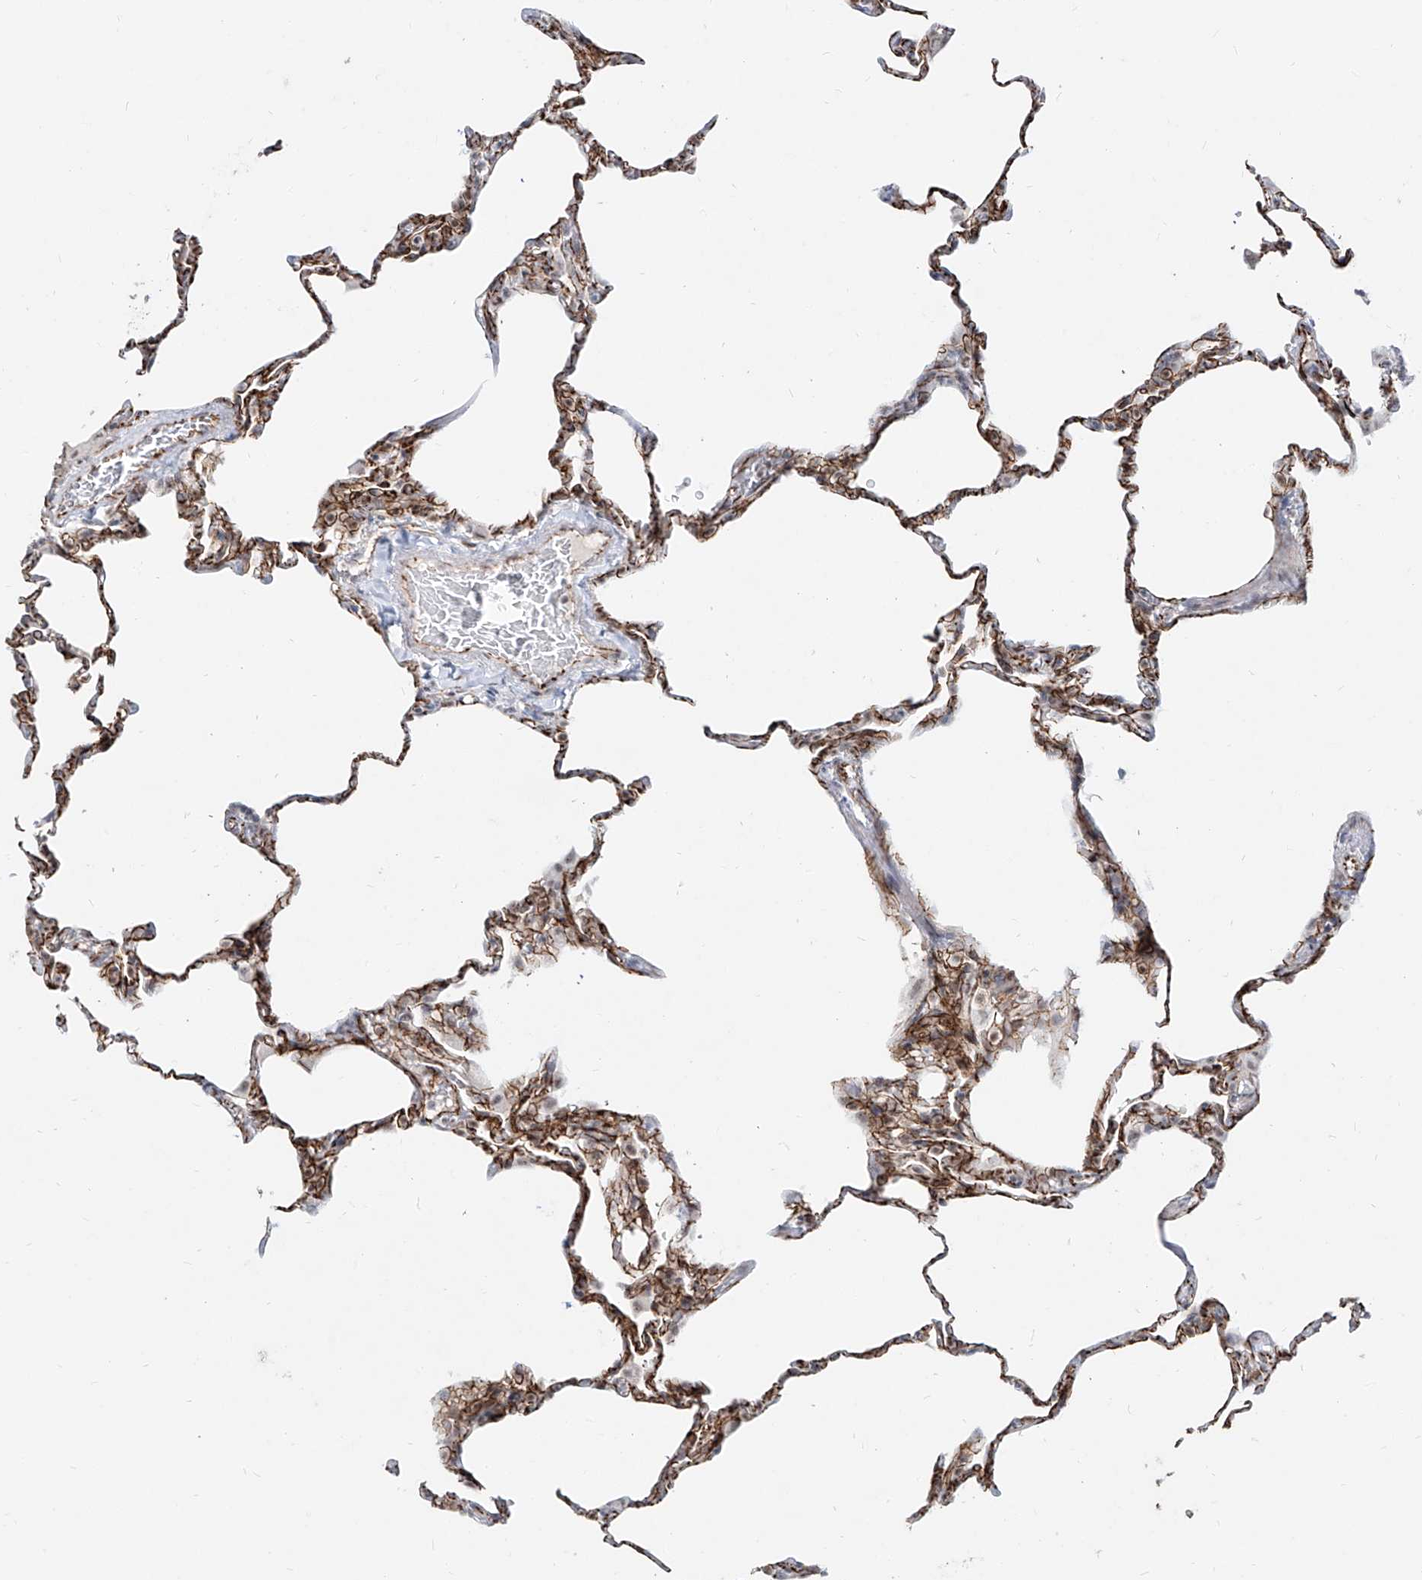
{"staining": {"intensity": "strong", "quantity": "25%-75%", "location": "cytoplasmic/membranous"}, "tissue": "lung", "cell_type": "Alveolar cells", "image_type": "normal", "snomed": [{"axis": "morphology", "description": "Normal tissue, NOS"}, {"axis": "topography", "description": "Lung"}], "caption": "Immunohistochemistry (IHC) photomicrograph of unremarkable lung: lung stained using IHC shows high levels of strong protein expression localized specifically in the cytoplasmic/membranous of alveolar cells, appearing as a cytoplasmic/membranous brown color.", "gene": "ZNF710", "patient": {"sex": "male", "age": 20}}